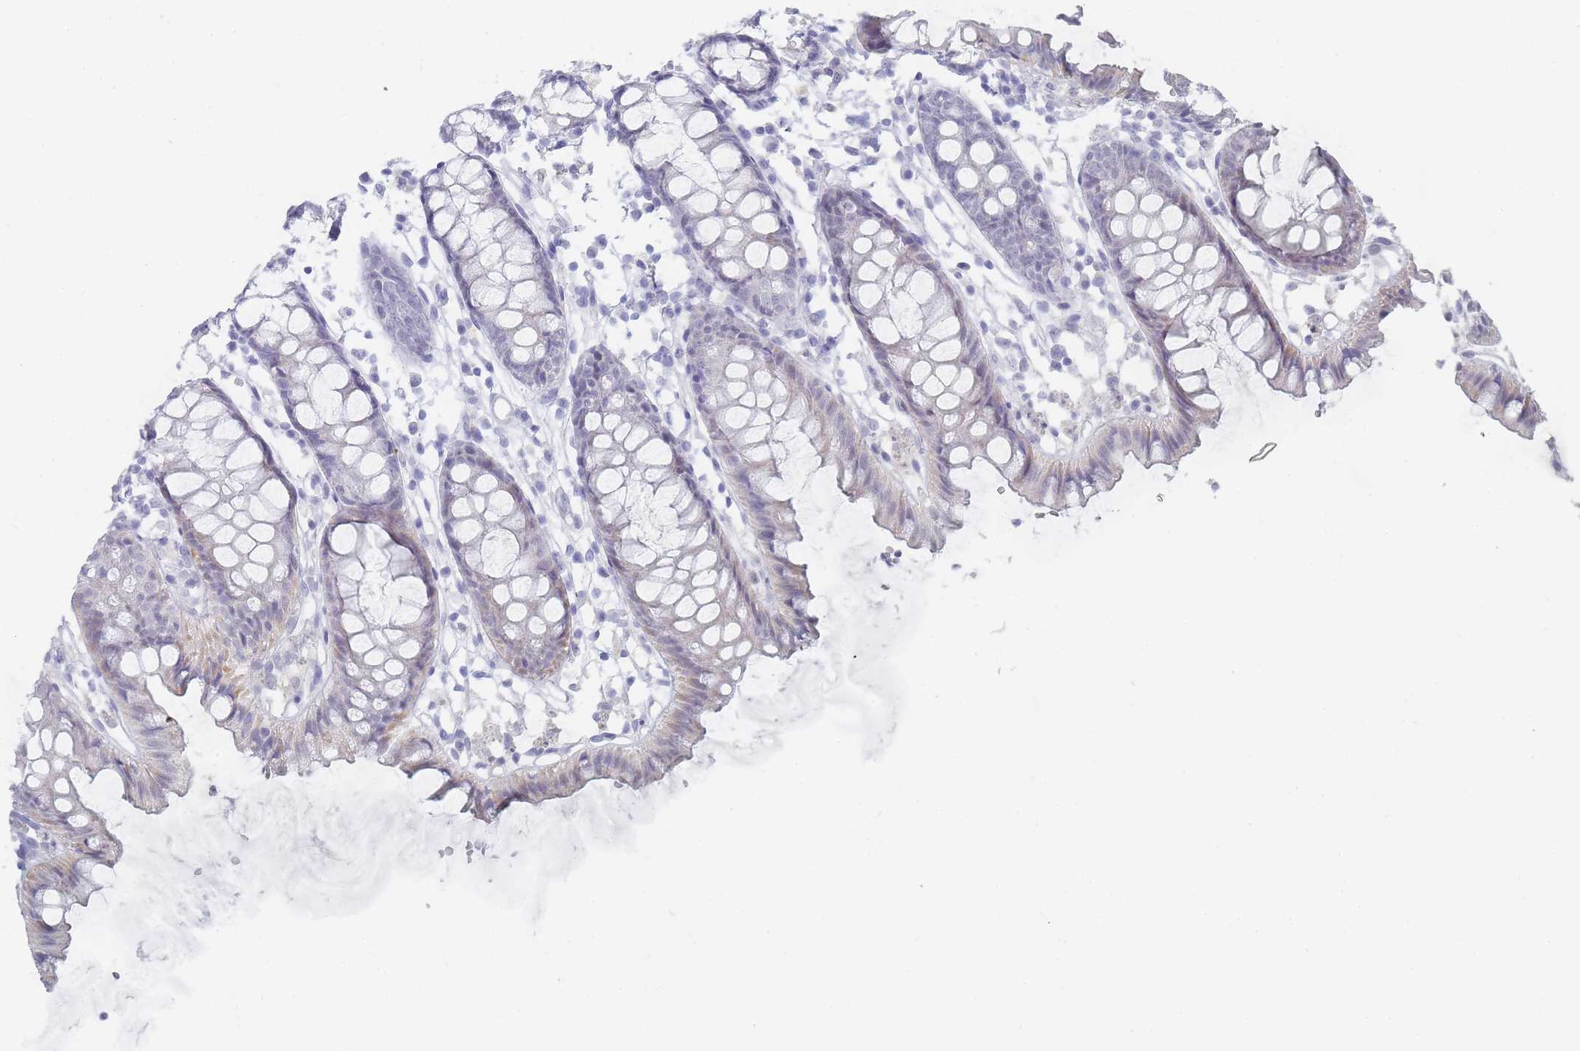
{"staining": {"intensity": "negative", "quantity": "none", "location": "none"}, "tissue": "colon", "cell_type": "Endothelial cells", "image_type": "normal", "snomed": [{"axis": "morphology", "description": "Normal tissue, NOS"}, {"axis": "topography", "description": "Colon"}], "caption": "This is a histopathology image of immunohistochemistry (IHC) staining of unremarkable colon, which shows no expression in endothelial cells. (DAB IHC, high magnification).", "gene": "IMPG1", "patient": {"sex": "female", "age": 84}}